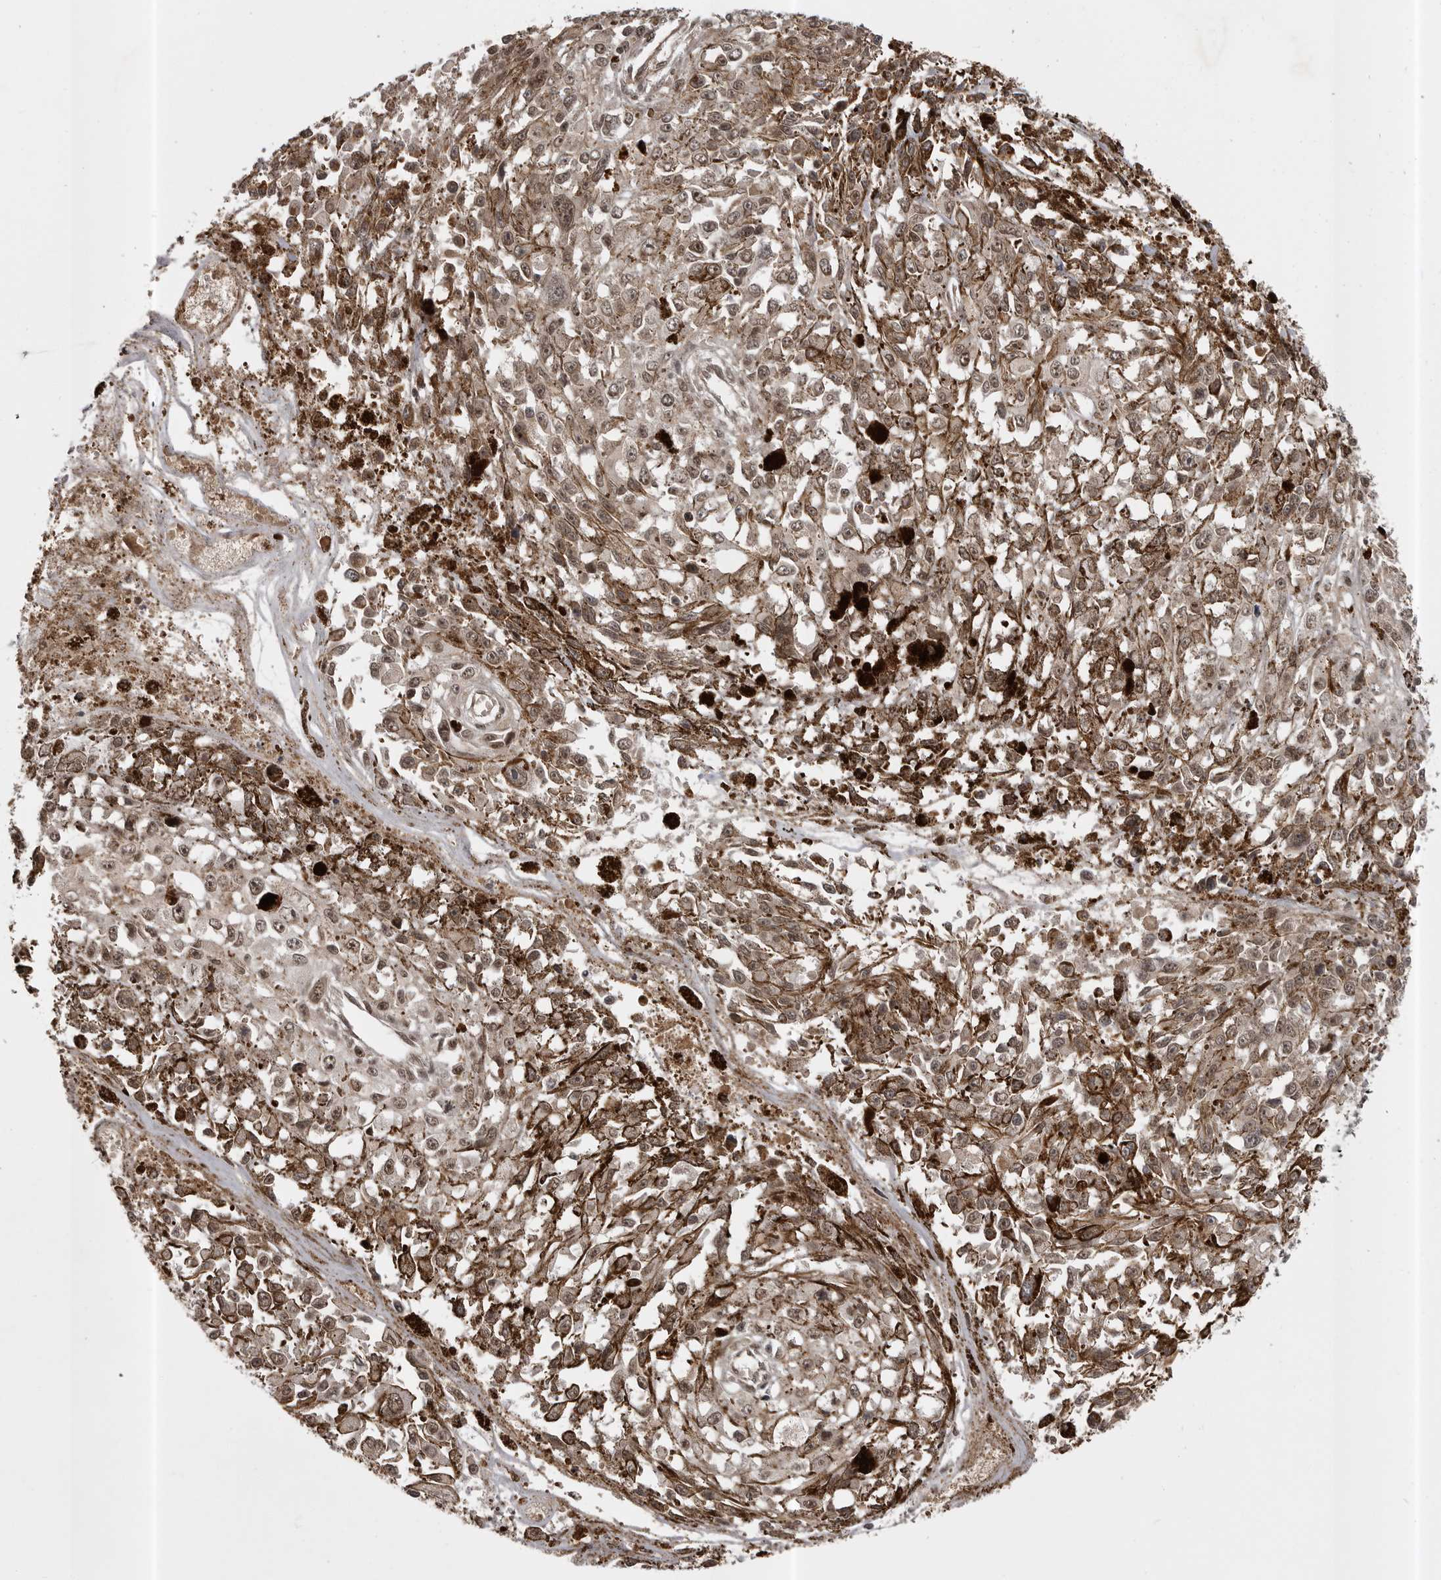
{"staining": {"intensity": "weak", "quantity": ">75%", "location": "nuclear"}, "tissue": "melanoma", "cell_type": "Tumor cells", "image_type": "cancer", "snomed": [{"axis": "morphology", "description": "Malignant melanoma, Metastatic site"}, {"axis": "topography", "description": "Lymph node"}], "caption": "Weak nuclear staining for a protein is appreciated in about >75% of tumor cells of malignant melanoma (metastatic site) using immunohistochemistry (IHC).", "gene": "SNX16", "patient": {"sex": "male", "age": 59}}